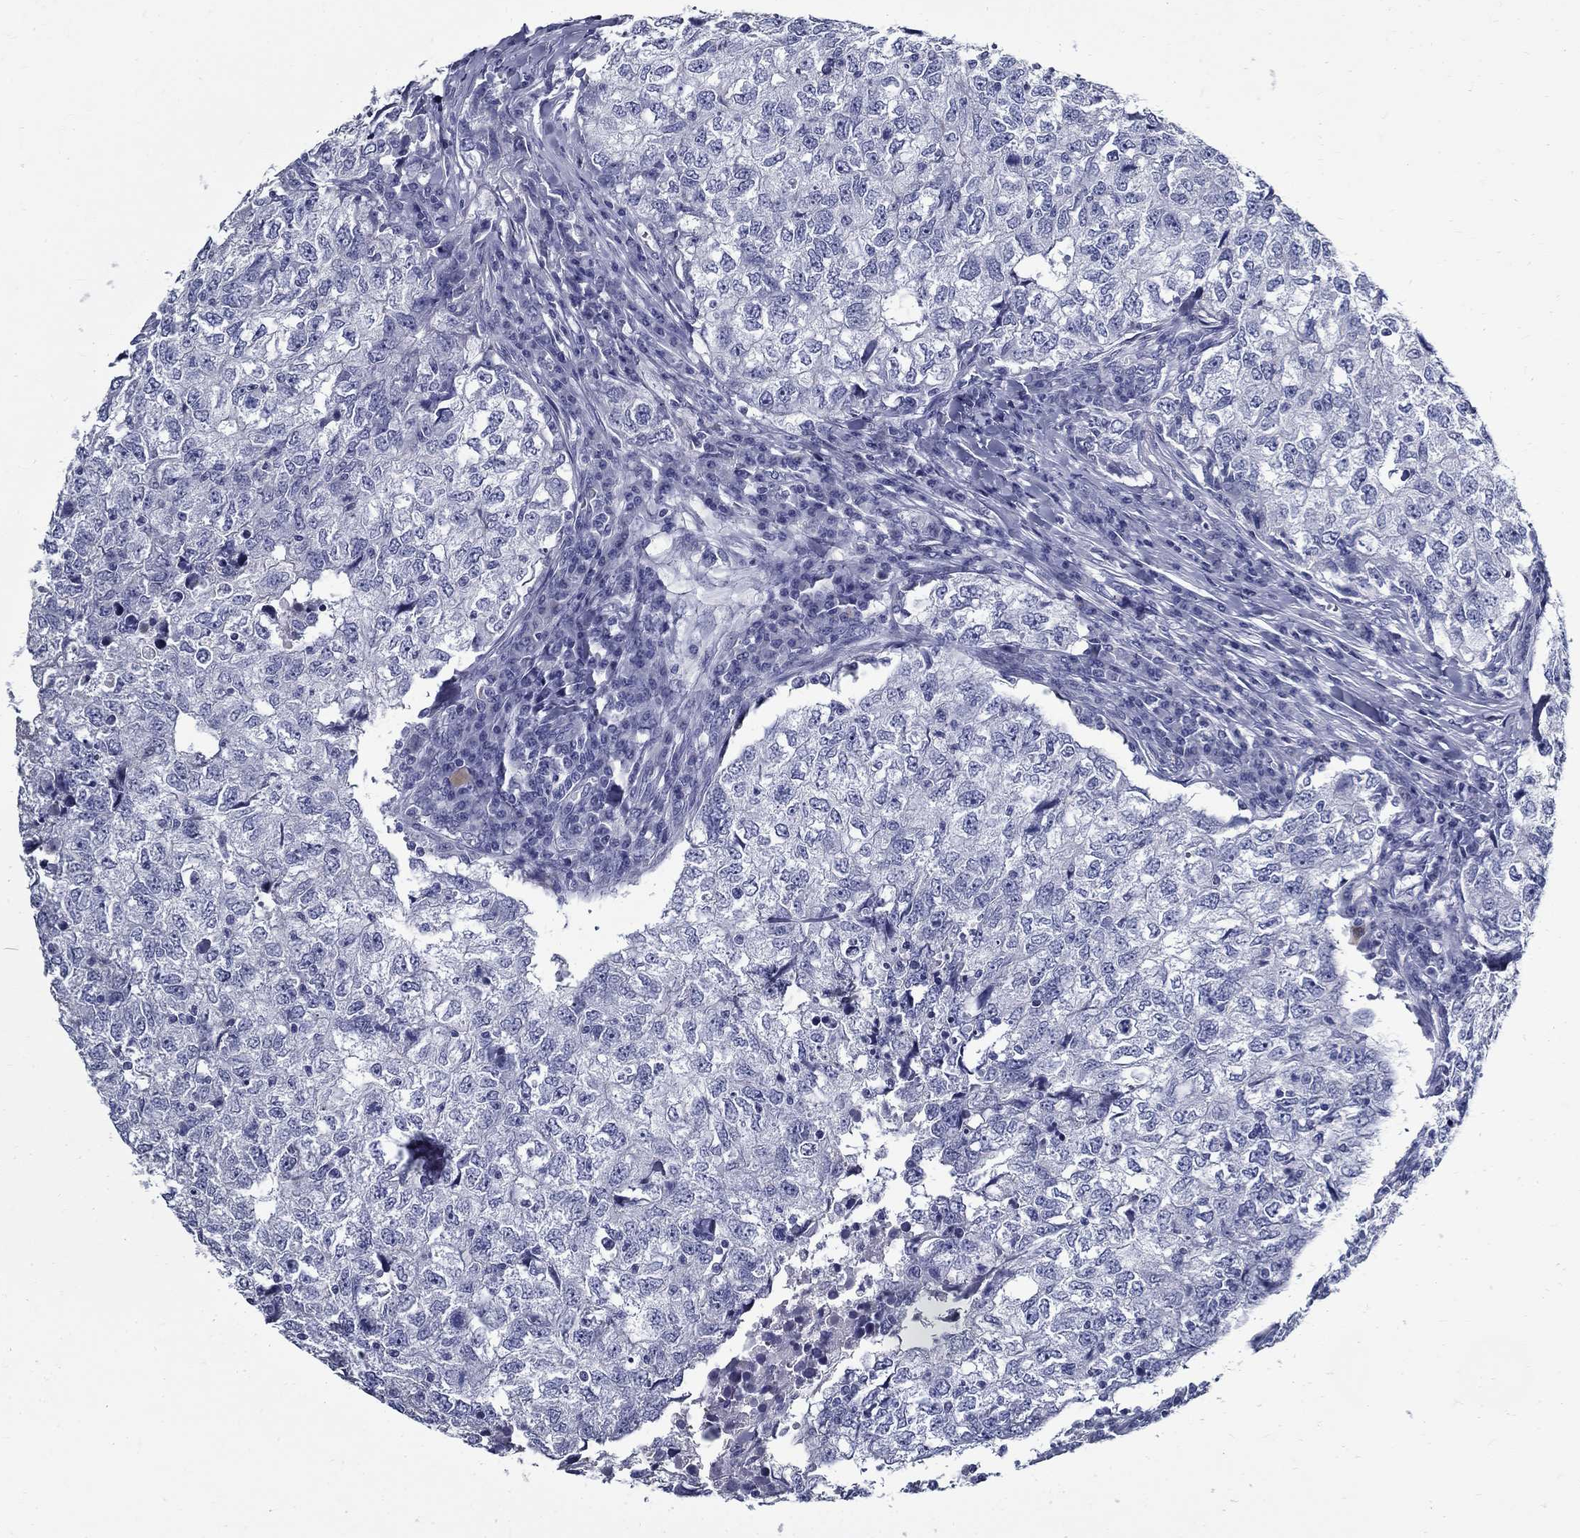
{"staining": {"intensity": "negative", "quantity": "none", "location": "none"}, "tissue": "breast cancer", "cell_type": "Tumor cells", "image_type": "cancer", "snomed": [{"axis": "morphology", "description": "Duct carcinoma"}, {"axis": "topography", "description": "Breast"}], "caption": "An image of breast cancer (invasive ductal carcinoma) stained for a protein reveals no brown staining in tumor cells.", "gene": "TGM4", "patient": {"sex": "female", "age": 30}}